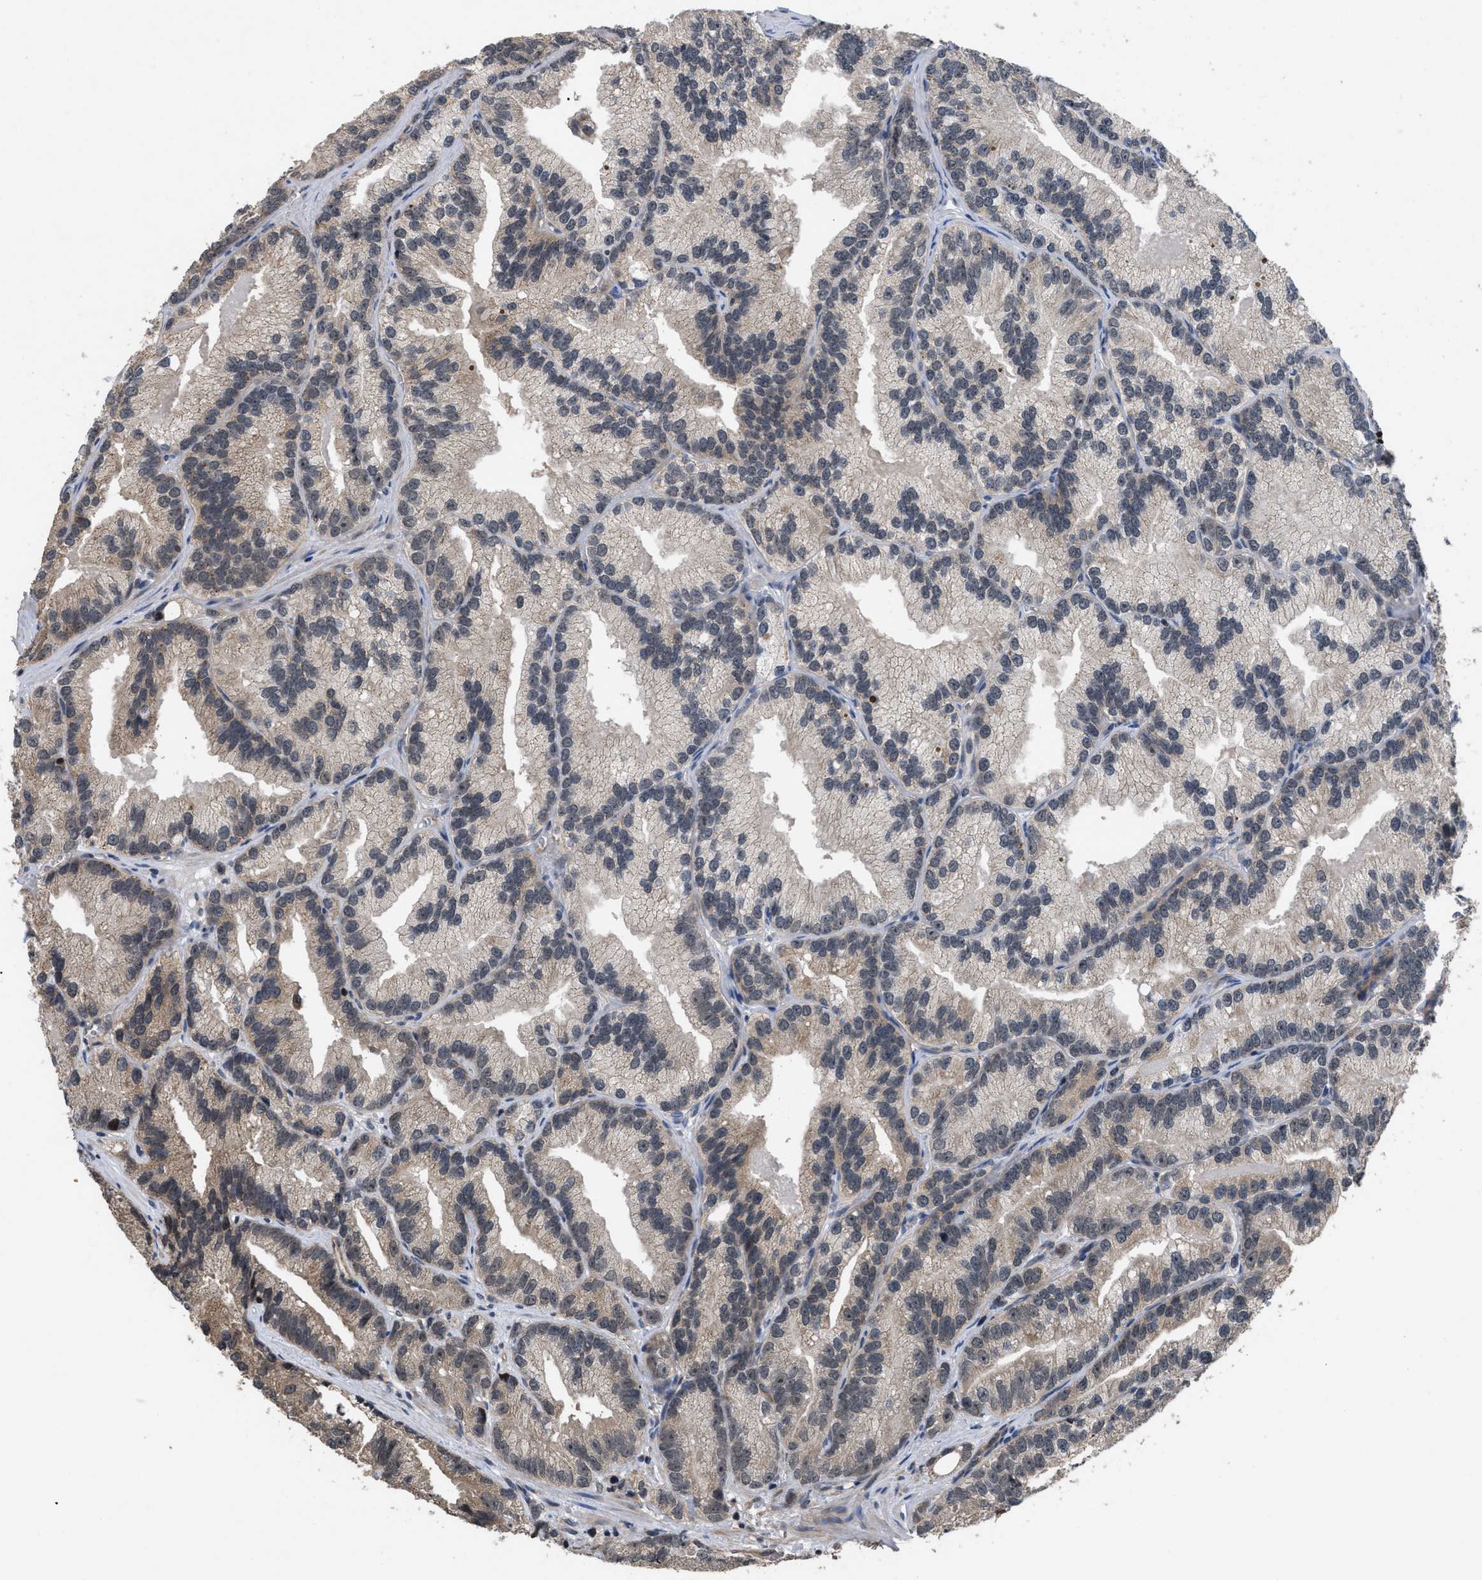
{"staining": {"intensity": "moderate", "quantity": "25%-75%", "location": "cytoplasmic/membranous"}, "tissue": "prostate cancer", "cell_type": "Tumor cells", "image_type": "cancer", "snomed": [{"axis": "morphology", "description": "Adenocarcinoma, Low grade"}, {"axis": "topography", "description": "Prostate"}], "caption": "Tumor cells display moderate cytoplasmic/membranous positivity in approximately 25%-75% of cells in prostate cancer (low-grade adenocarcinoma).", "gene": "DNAJC14", "patient": {"sex": "male", "age": 89}}